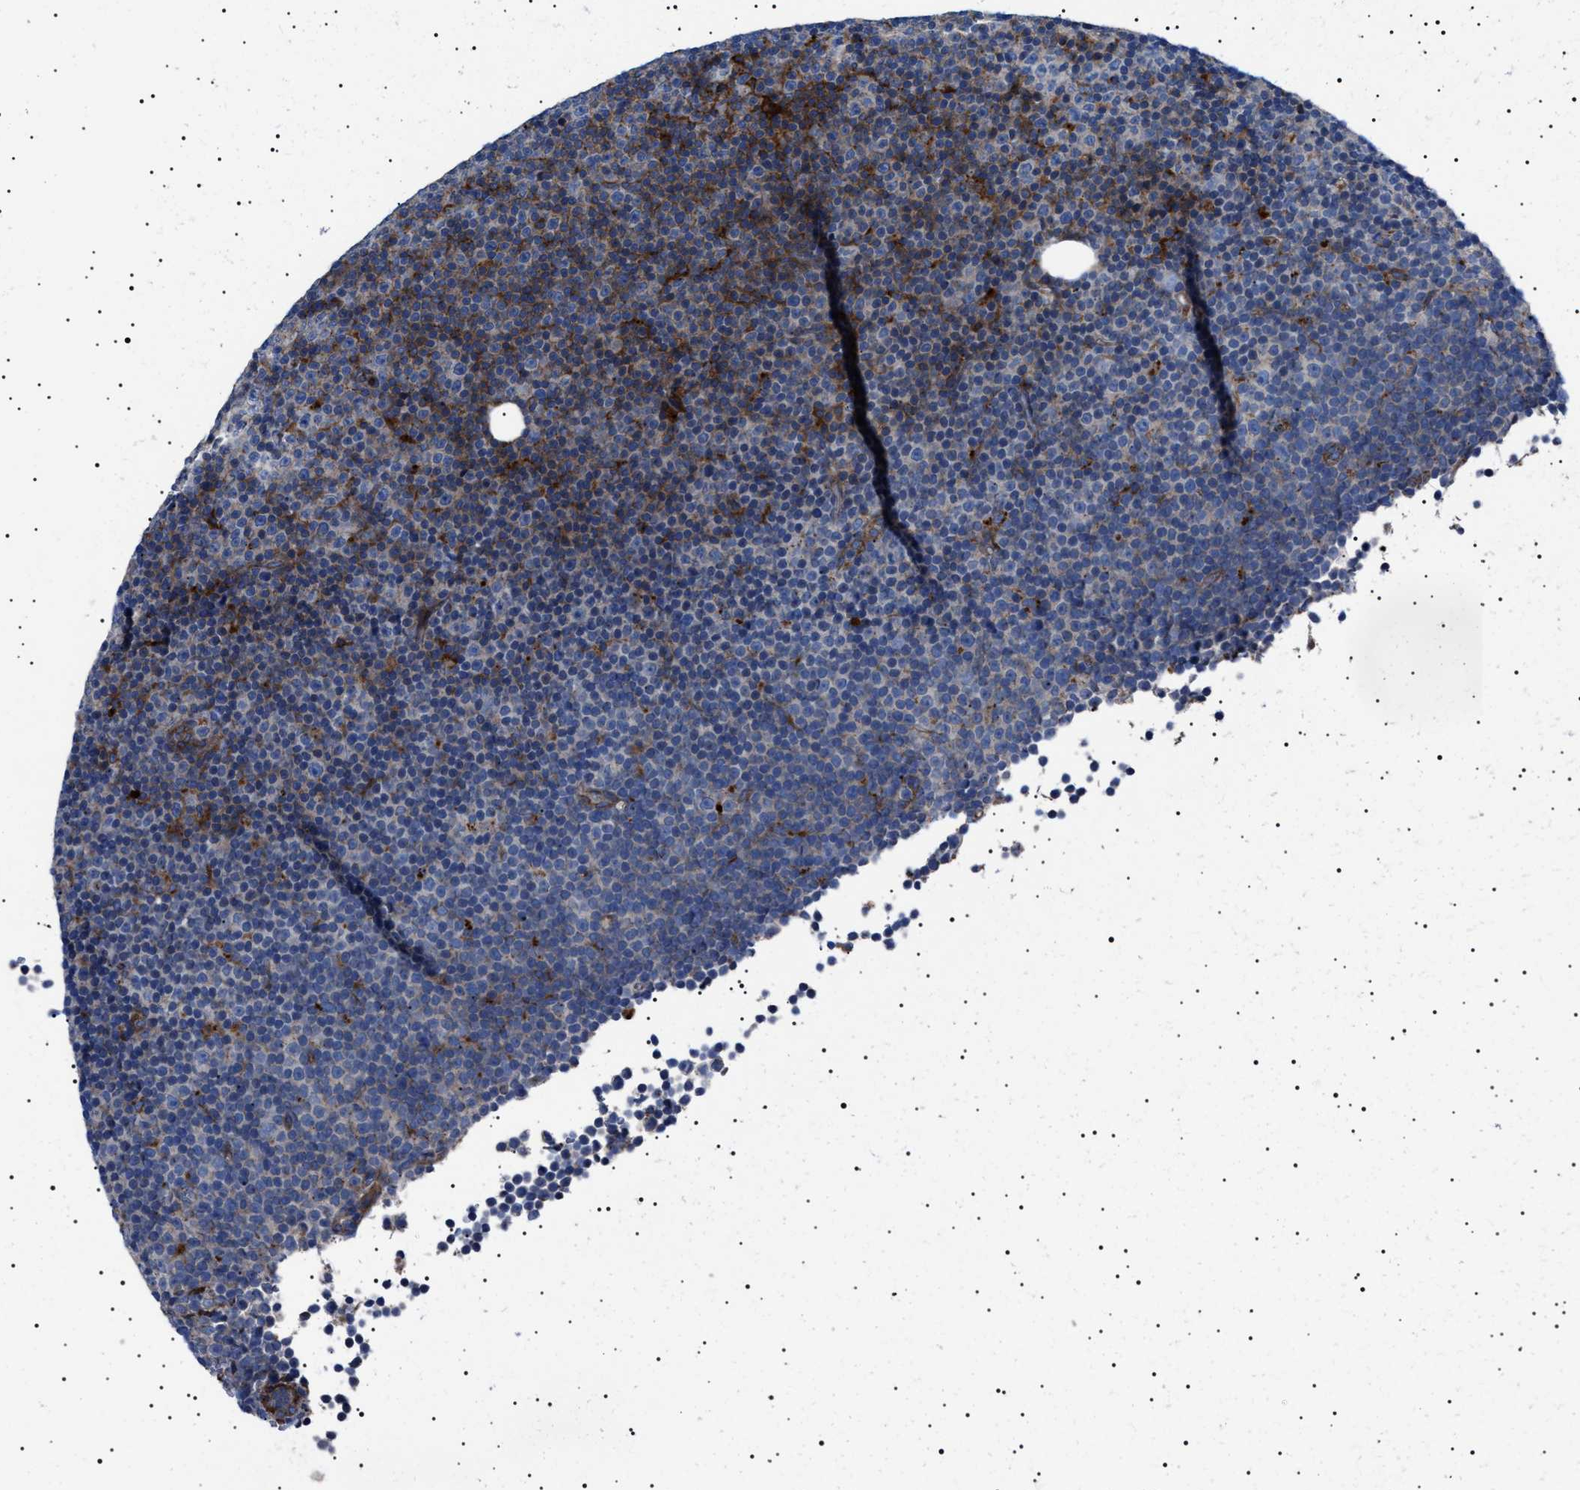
{"staining": {"intensity": "negative", "quantity": "none", "location": "none"}, "tissue": "lymphoma", "cell_type": "Tumor cells", "image_type": "cancer", "snomed": [{"axis": "morphology", "description": "Malignant lymphoma, non-Hodgkin's type, Low grade"}, {"axis": "topography", "description": "Lymph node"}], "caption": "An immunohistochemistry (IHC) photomicrograph of lymphoma is shown. There is no staining in tumor cells of lymphoma.", "gene": "NEU1", "patient": {"sex": "female", "age": 67}}